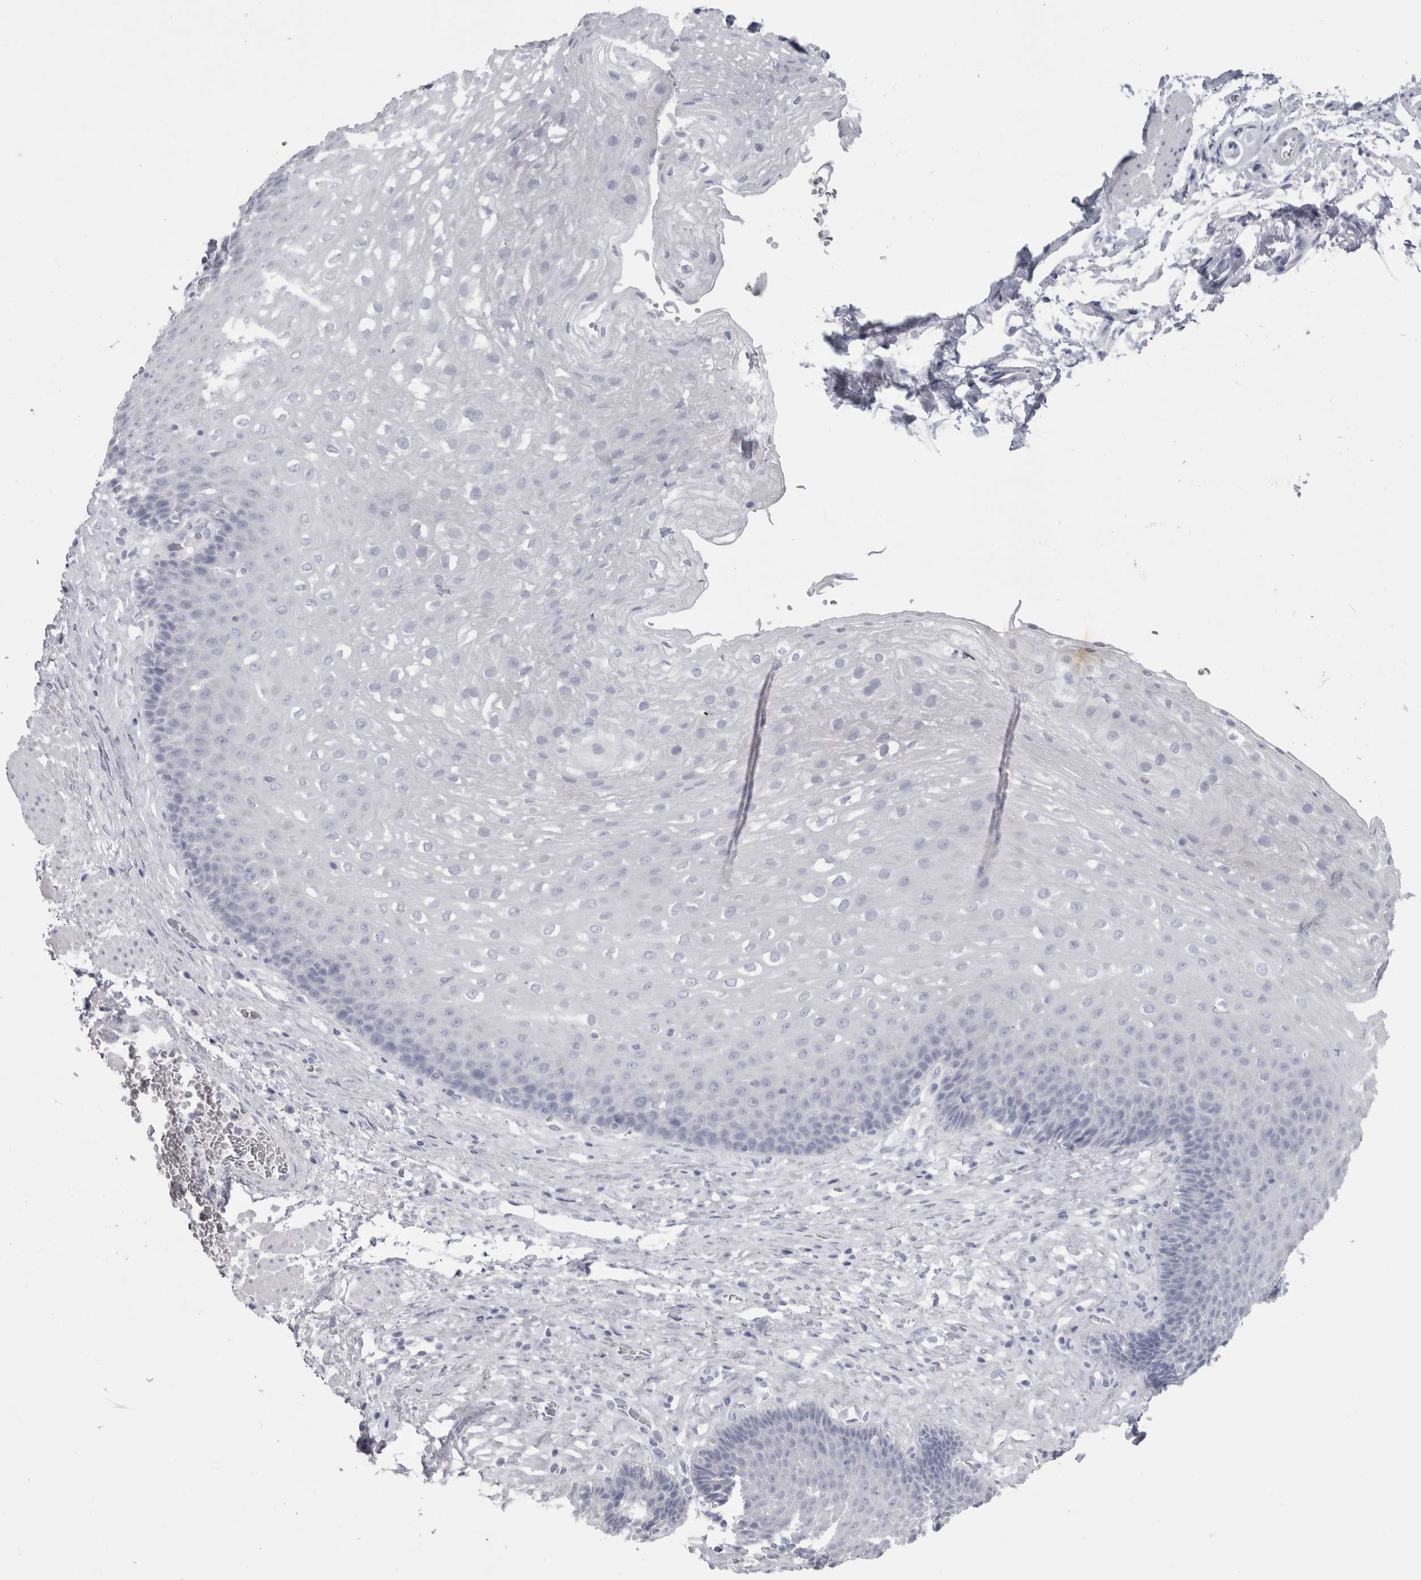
{"staining": {"intensity": "negative", "quantity": "none", "location": "none"}, "tissue": "esophagus", "cell_type": "Squamous epithelial cells", "image_type": "normal", "snomed": [{"axis": "morphology", "description": "Normal tissue, NOS"}, {"axis": "topography", "description": "Esophagus"}], "caption": "DAB immunohistochemical staining of benign esophagus displays no significant positivity in squamous epithelial cells.", "gene": "PTH", "patient": {"sex": "female", "age": 66}}